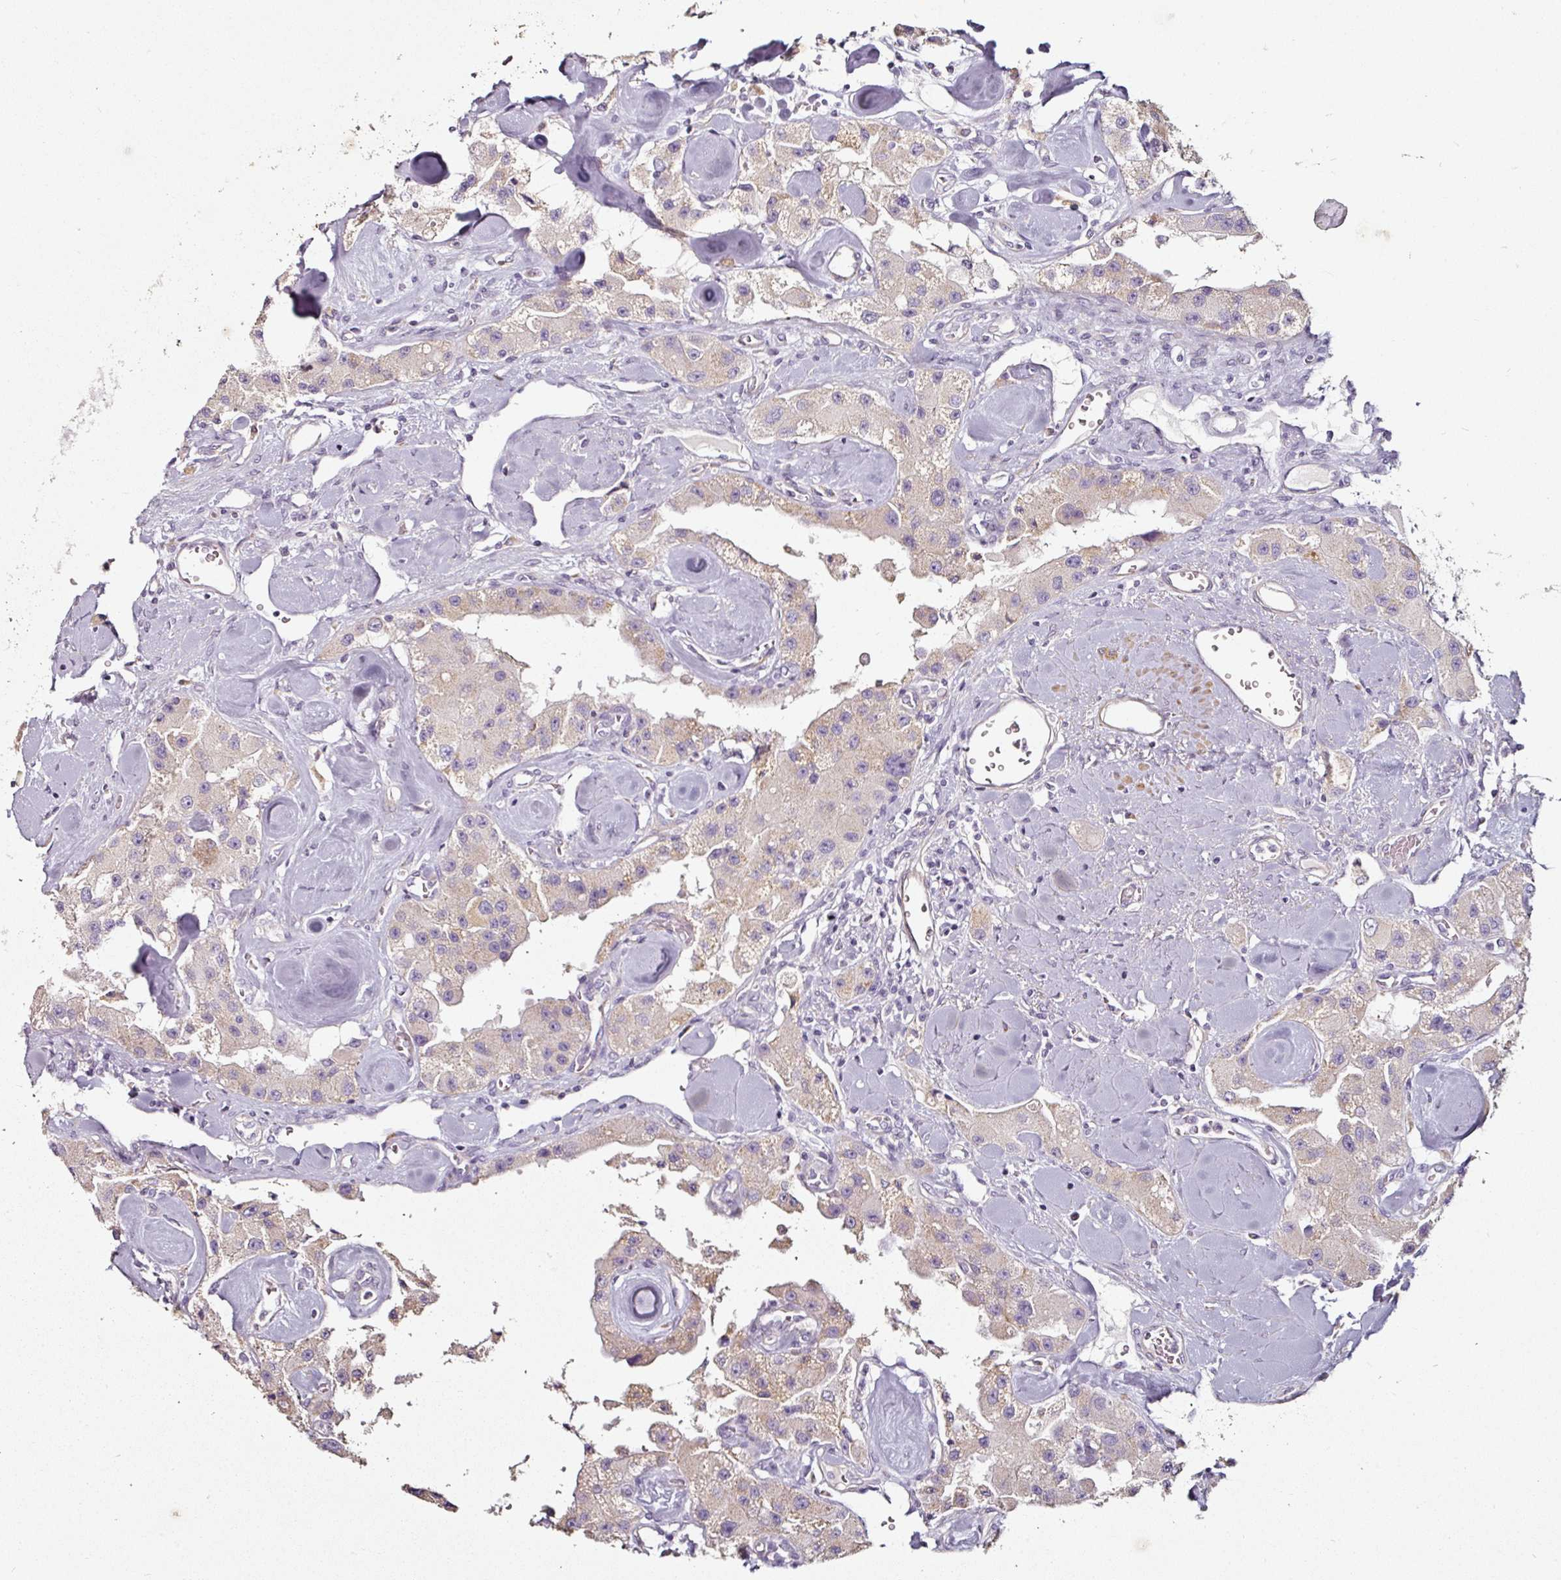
{"staining": {"intensity": "weak", "quantity": "<25%", "location": "cytoplasmic/membranous"}, "tissue": "carcinoid", "cell_type": "Tumor cells", "image_type": "cancer", "snomed": [{"axis": "morphology", "description": "Carcinoid, malignant, NOS"}, {"axis": "topography", "description": "Pancreas"}], "caption": "Image shows no protein staining in tumor cells of carcinoid (malignant) tissue.", "gene": "CAP2", "patient": {"sex": "male", "age": 41}}